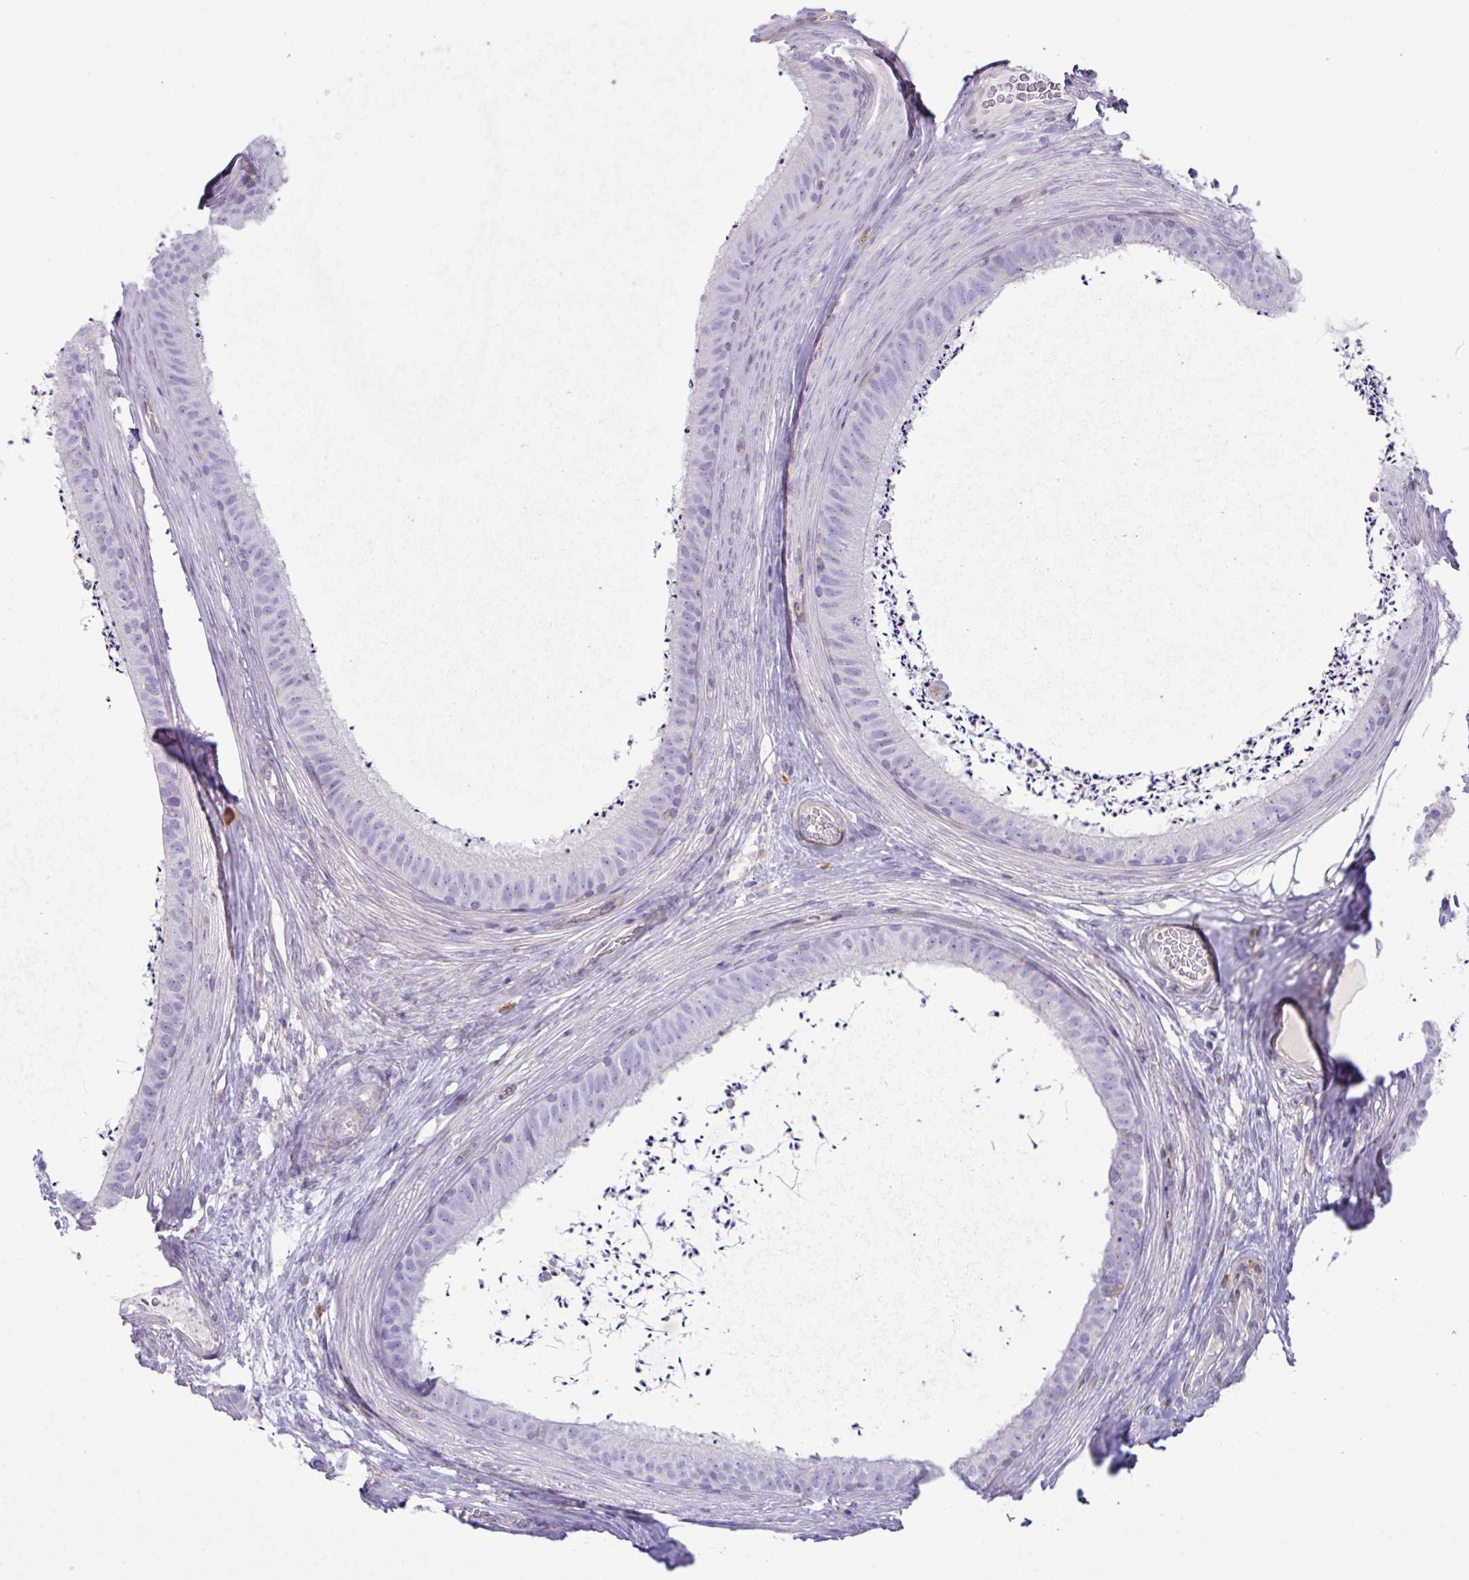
{"staining": {"intensity": "negative", "quantity": "none", "location": "none"}, "tissue": "epididymis", "cell_type": "Glandular cells", "image_type": "normal", "snomed": [{"axis": "morphology", "description": "Normal tissue, NOS"}, {"axis": "topography", "description": "Testis"}, {"axis": "topography", "description": "Epididymis"}], "caption": "Glandular cells show no significant expression in benign epididymis.", "gene": "KIRREL3", "patient": {"sex": "male", "age": 41}}